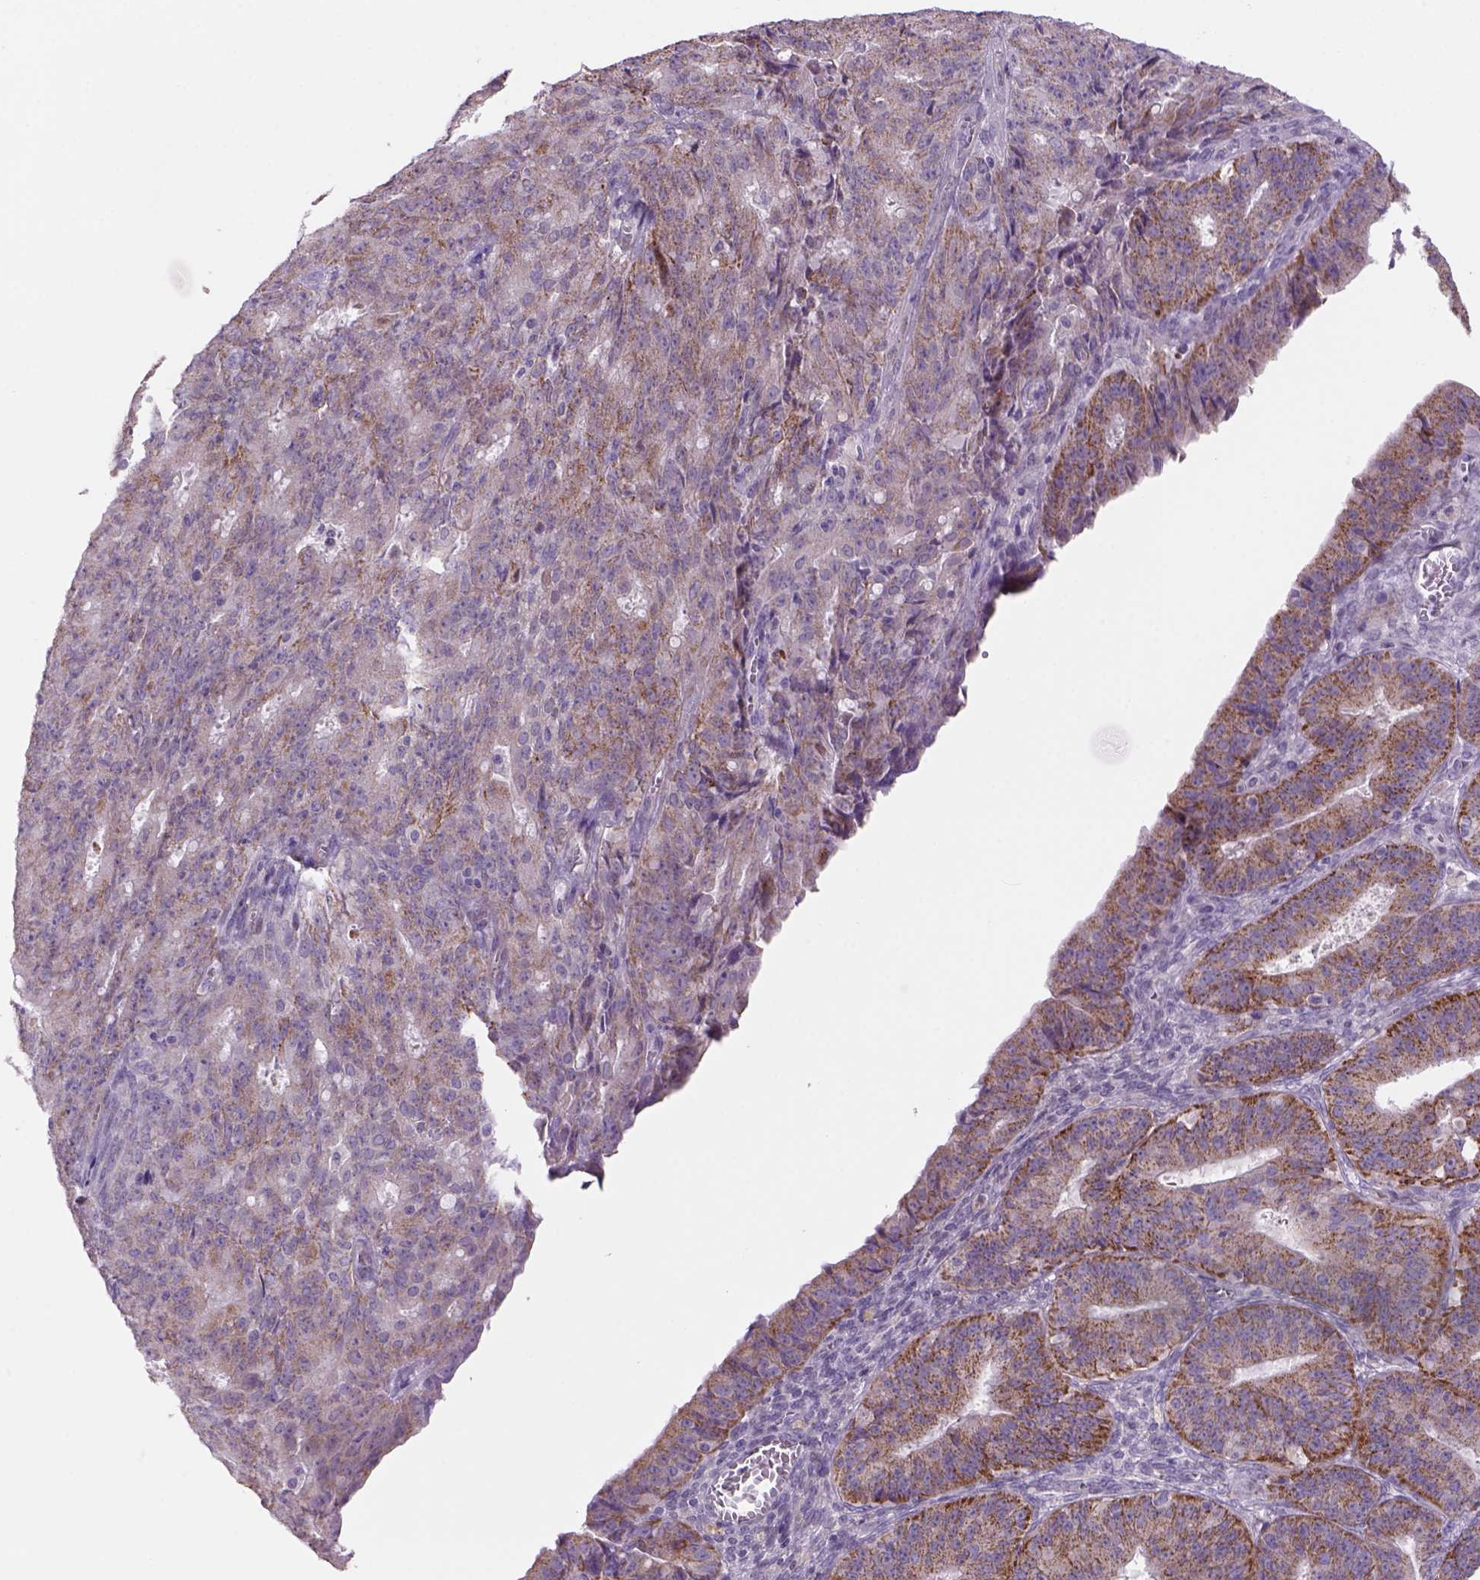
{"staining": {"intensity": "moderate", "quantity": "25%-75%", "location": "cytoplasmic/membranous"}, "tissue": "ovarian cancer", "cell_type": "Tumor cells", "image_type": "cancer", "snomed": [{"axis": "morphology", "description": "Carcinoma, endometroid"}, {"axis": "topography", "description": "Ovary"}], "caption": "The immunohistochemical stain shows moderate cytoplasmic/membranous staining in tumor cells of ovarian cancer tissue.", "gene": "ADGRV1", "patient": {"sex": "female", "age": 42}}